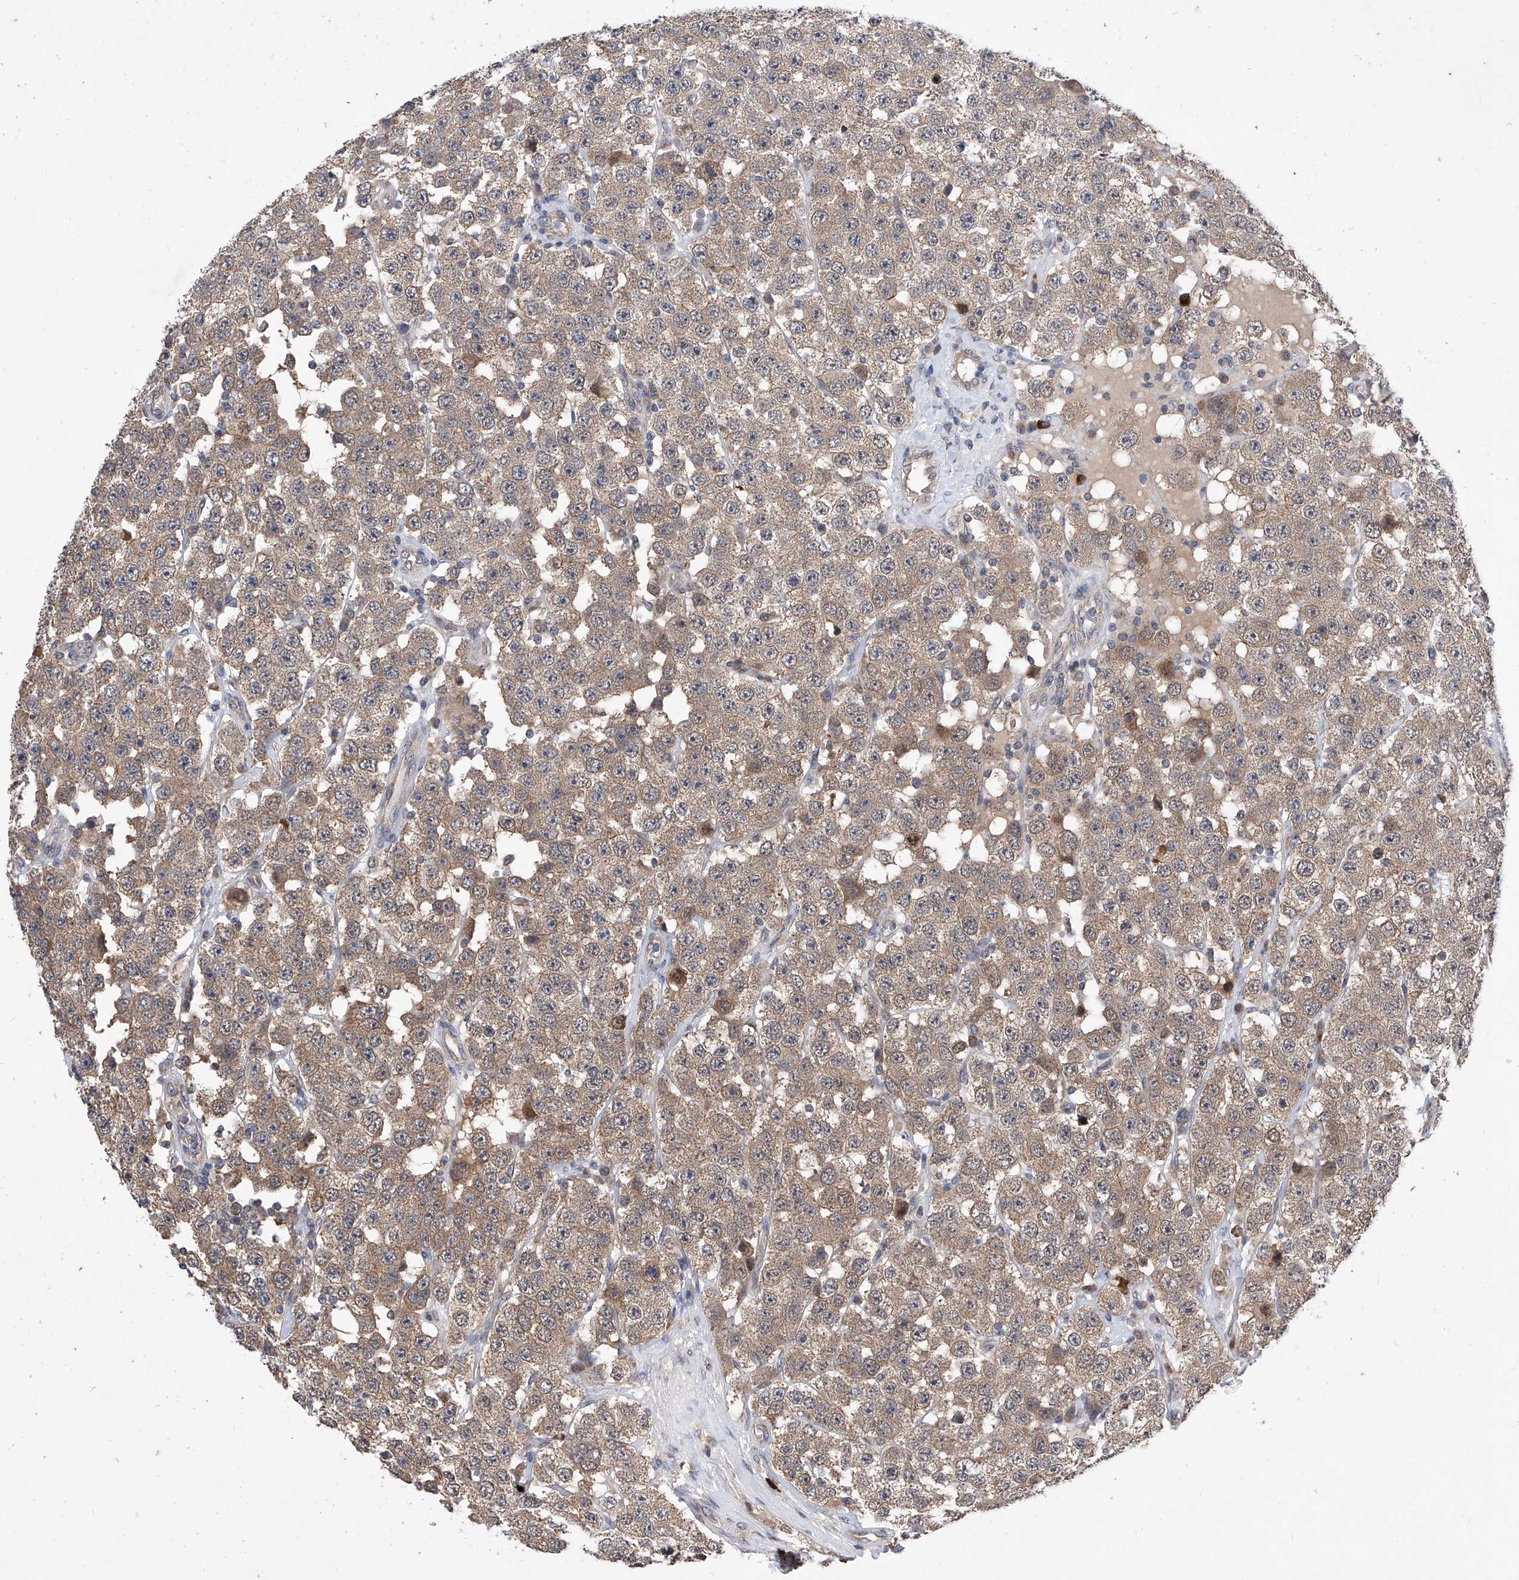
{"staining": {"intensity": "moderate", "quantity": ">75%", "location": "cytoplasmic/membranous"}, "tissue": "testis cancer", "cell_type": "Tumor cells", "image_type": "cancer", "snomed": [{"axis": "morphology", "description": "Seminoma, NOS"}, {"axis": "topography", "description": "Testis"}], "caption": "Seminoma (testis) stained with a protein marker reveals moderate staining in tumor cells.", "gene": "USP45", "patient": {"sex": "male", "age": 28}}